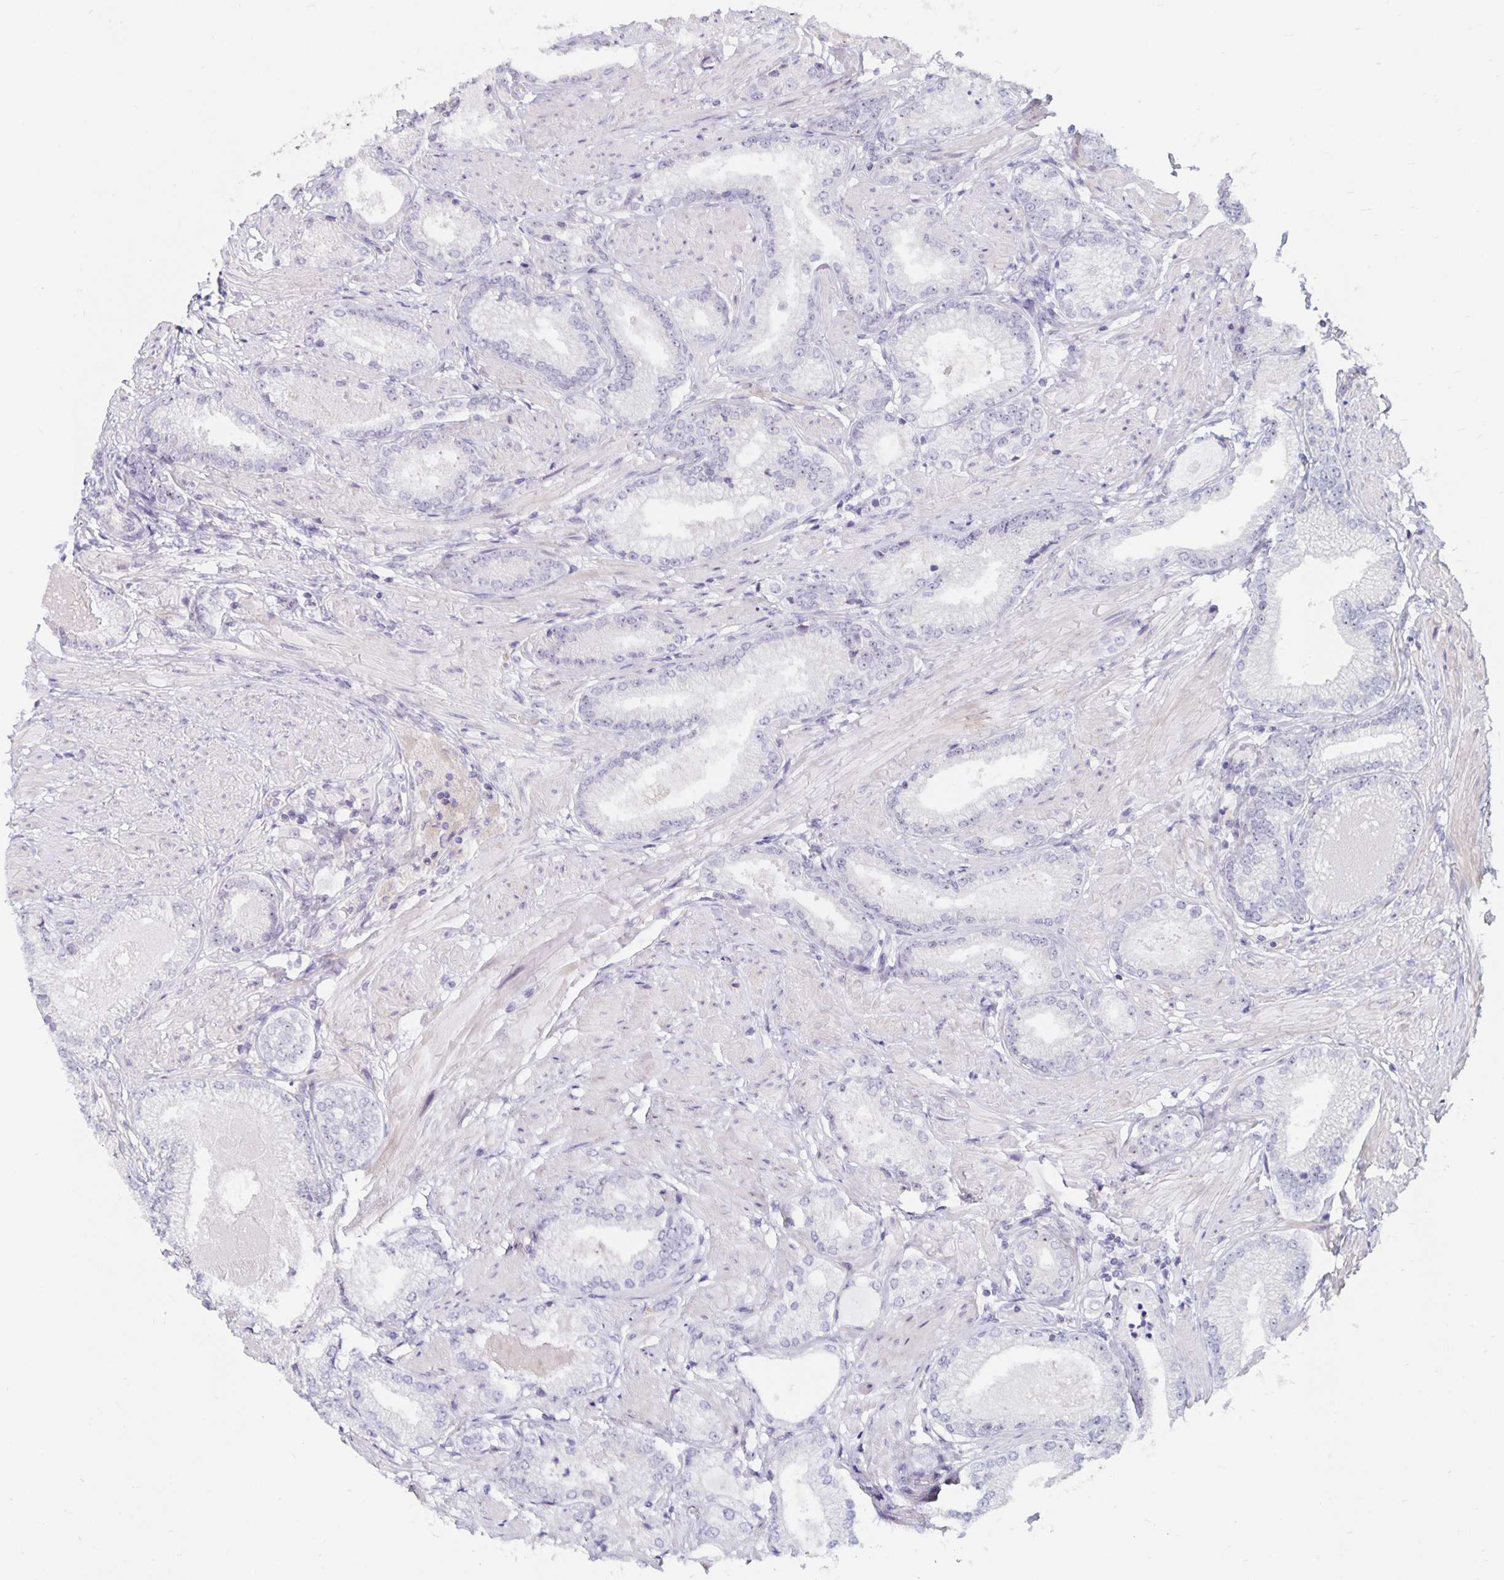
{"staining": {"intensity": "moderate", "quantity": "25%-75%", "location": "nuclear"}, "tissue": "prostate cancer", "cell_type": "Tumor cells", "image_type": "cancer", "snomed": [{"axis": "morphology", "description": "Adenocarcinoma, High grade"}, {"axis": "topography", "description": "Prostate and seminal vesicle, NOS"}], "caption": "Prostate high-grade adenocarcinoma stained for a protein exhibits moderate nuclear positivity in tumor cells.", "gene": "NUP85", "patient": {"sex": "male", "age": 61}}